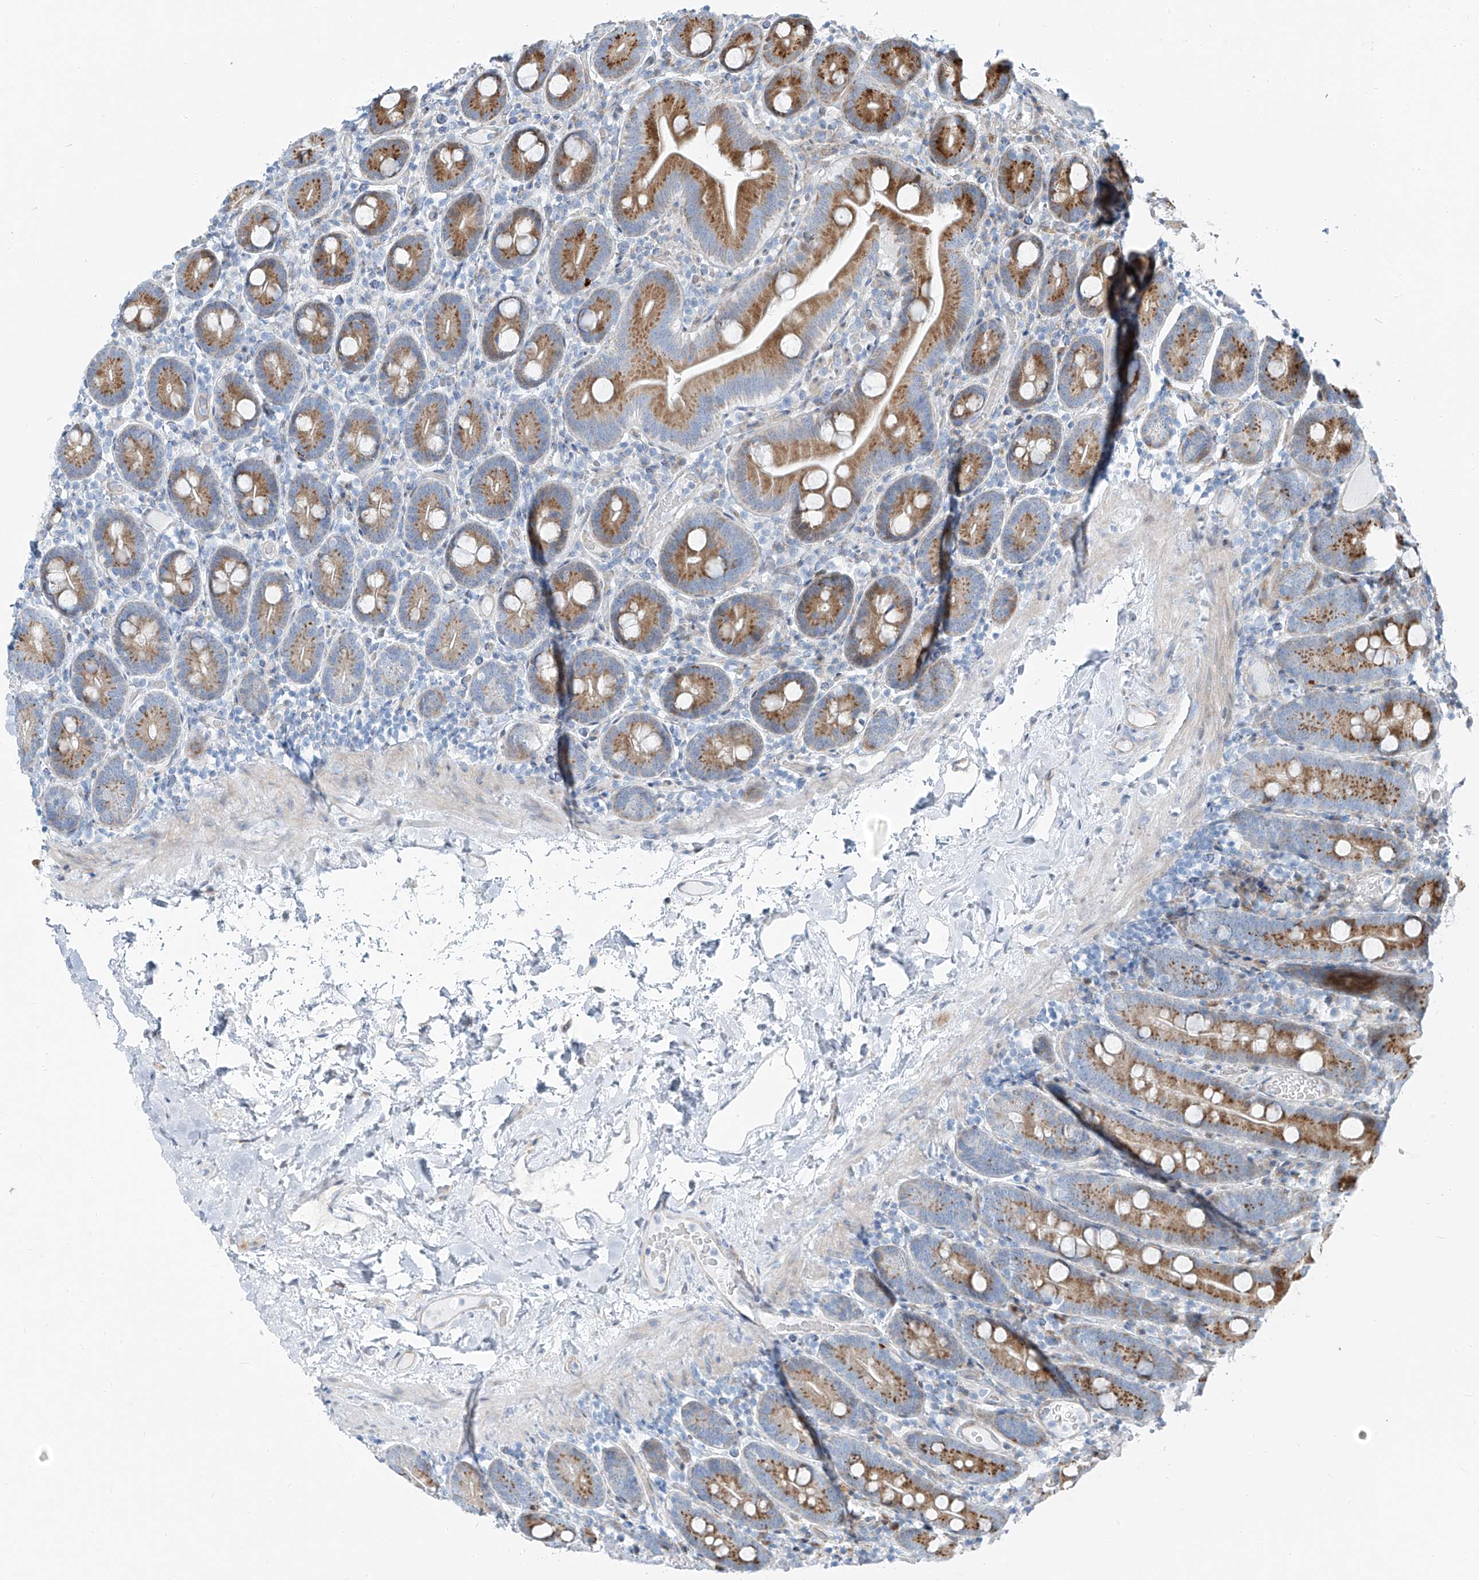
{"staining": {"intensity": "moderate", "quantity": ">75%", "location": "cytoplasmic/membranous"}, "tissue": "duodenum", "cell_type": "Glandular cells", "image_type": "normal", "snomed": [{"axis": "morphology", "description": "Normal tissue, NOS"}, {"axis": "topography", "description": "Duodenum"}], "caption": "This histopathology image shows benign duodenum stained with IHC to label a protein in brown. The cytoplasmic/membranous of glandular cells show moderate positivity for the protein. Nuclei are counter-stained blue.", "gene": "HIC2", "patient": {"sex": "male", "age": 55}}